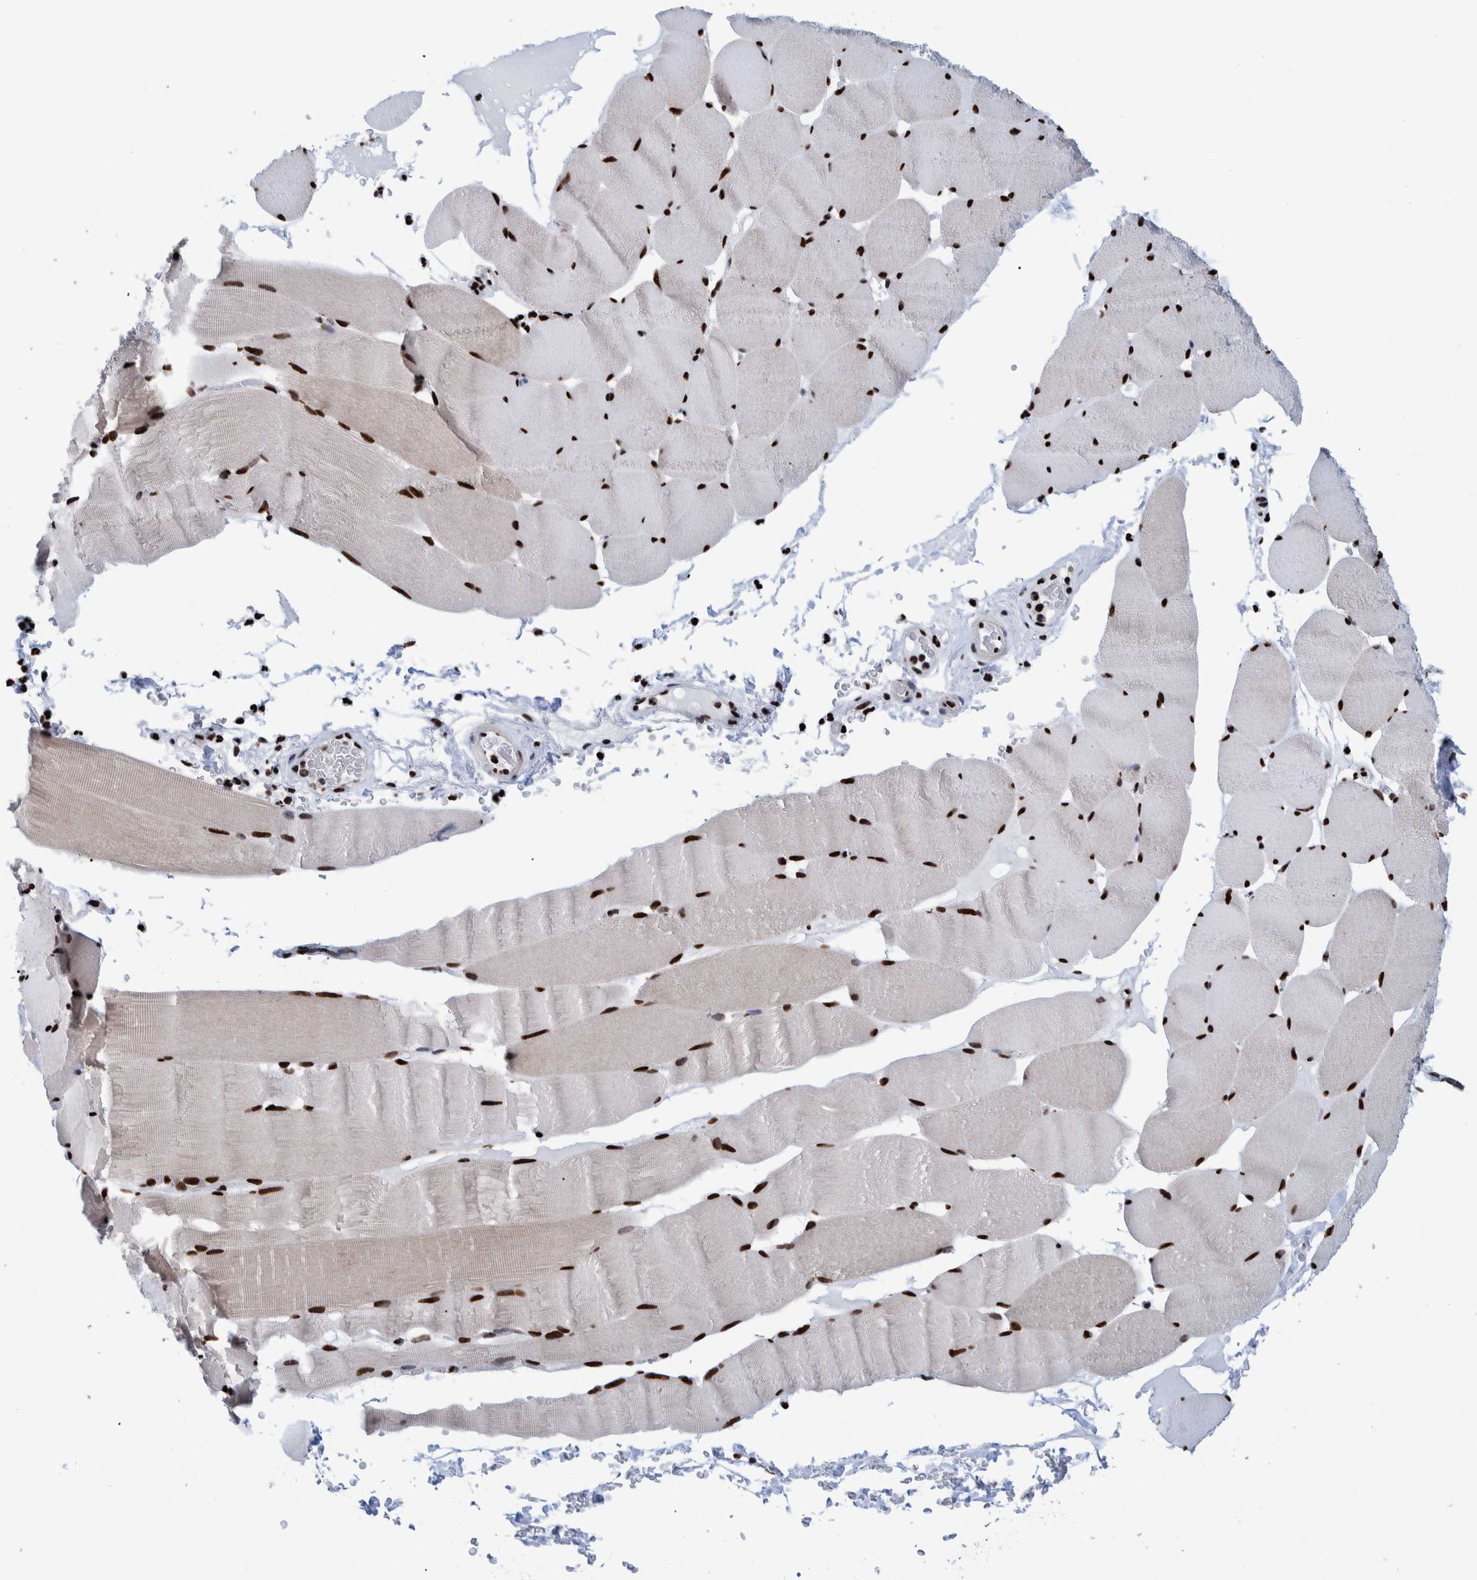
{"staining": {"intensity": "strong", "quantity": ">75%", "location": "nuclear"}, "tissue": "skeletal muscle", "cell_type": "Myocytes", "image_type": "normal", "snomed": [{"axis": "morphology", "description": "Normal tissue, NOS"}, {"axis": "topography", "description": "Skeletal muscle"}], "caption": "Skeletal muscle stained with a brown dye displays strong nuclear positive expression in approximately >75% of myocytes.", "gene": "HEATR9", "patient": {"sex": "male", "age": 62}}